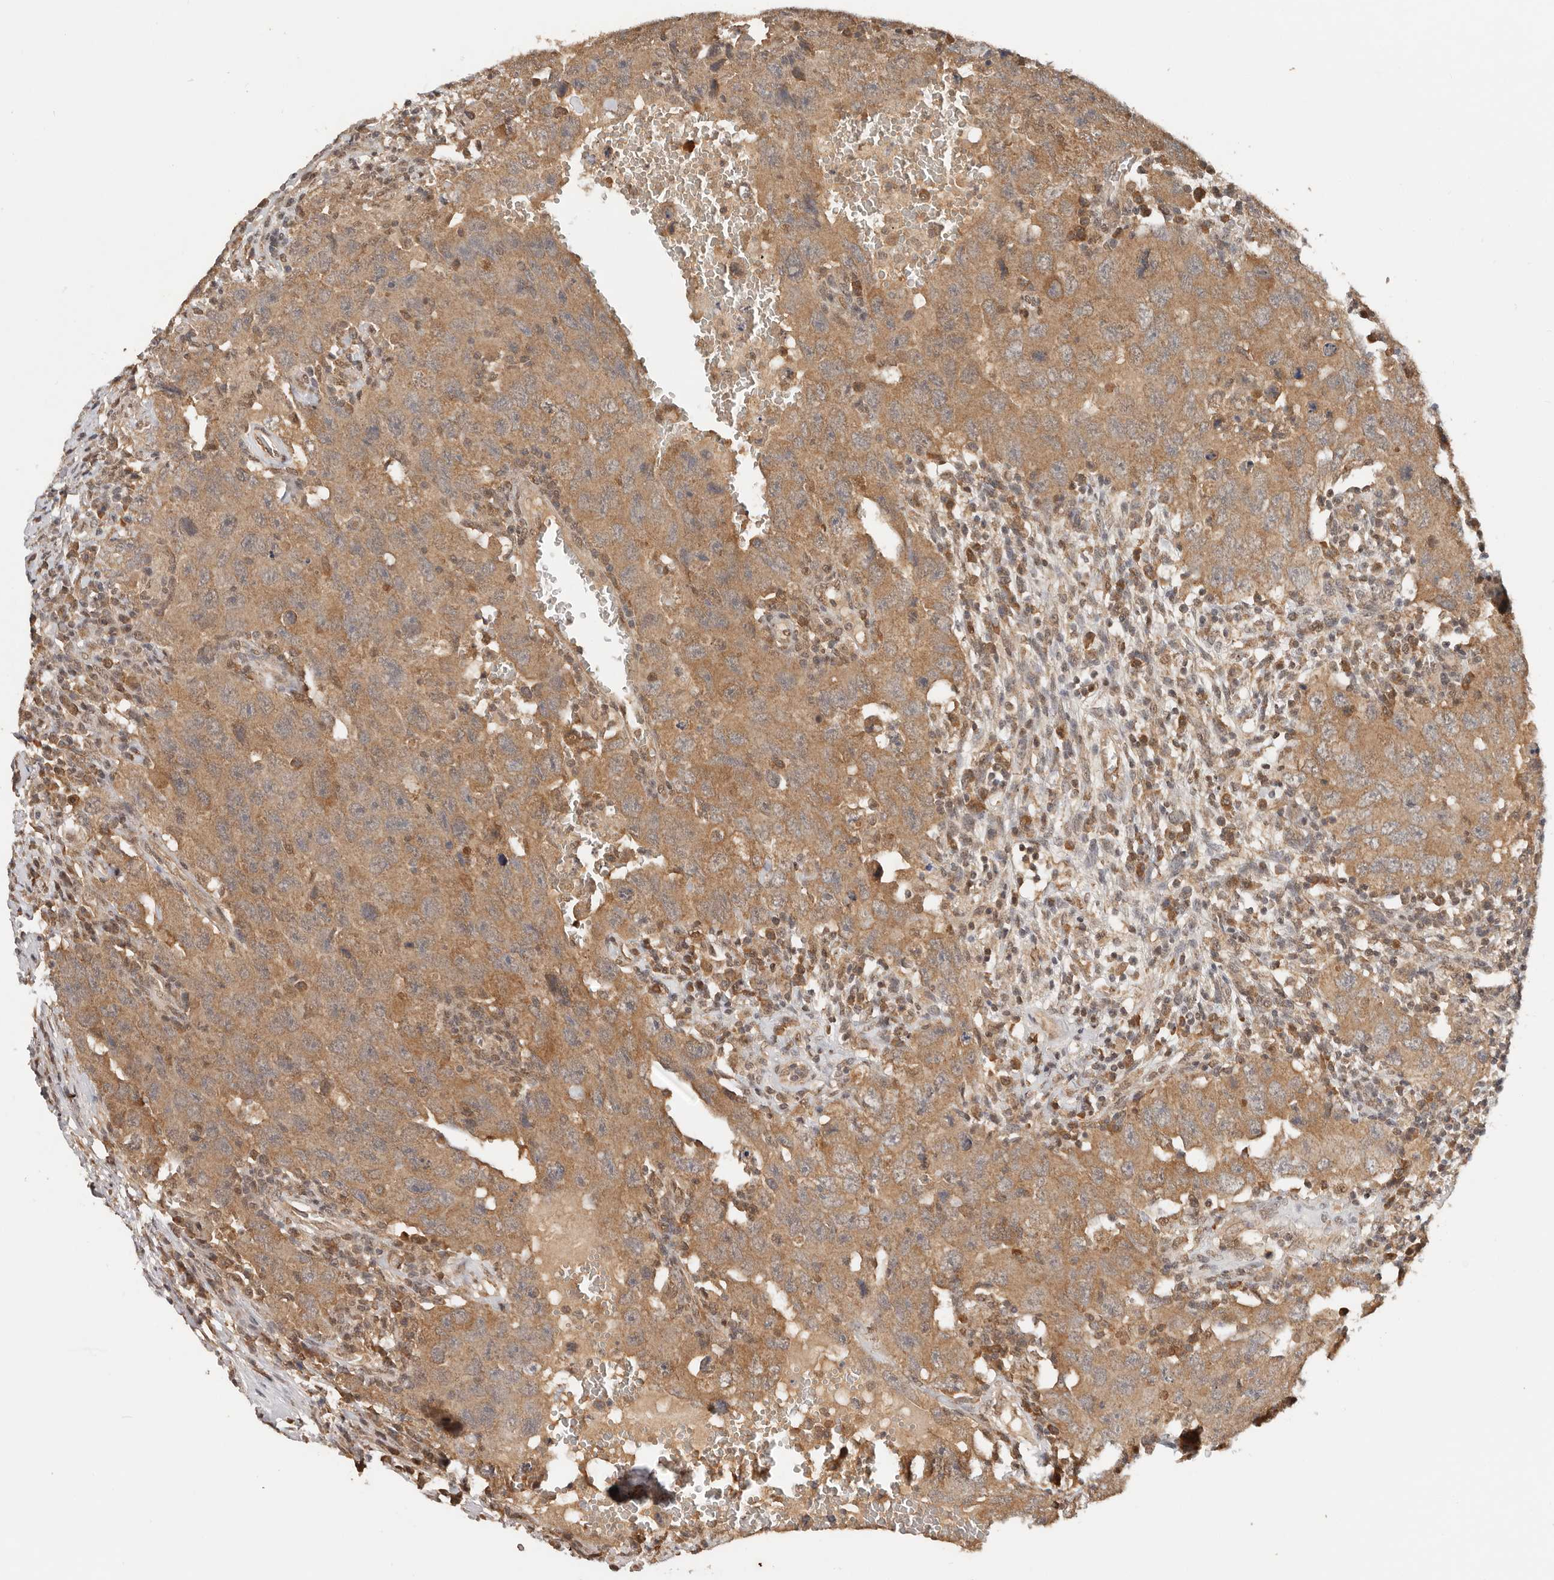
{"staining": {"intensity": "moderate", "quantity": ">75%", "location": "cytoplasmic/membranous"}, "tissue": "testis cancer", "cell_type": "Tumor cells", "image_type": "cancer", "snomed": [{"axis": "morphology", "description": "Carcinoma, Embryonal, NOS"}, {"axis": "topography", "description": "Testis"}], "caption": "Protein positivity by IHC reveals moderate cytoplasmic/membranous staining in about >75% of tumor cells in testis embryonal carcinoma.", "gene": "SEC14L1", "patient": {"sex": "male", "age": 26}}